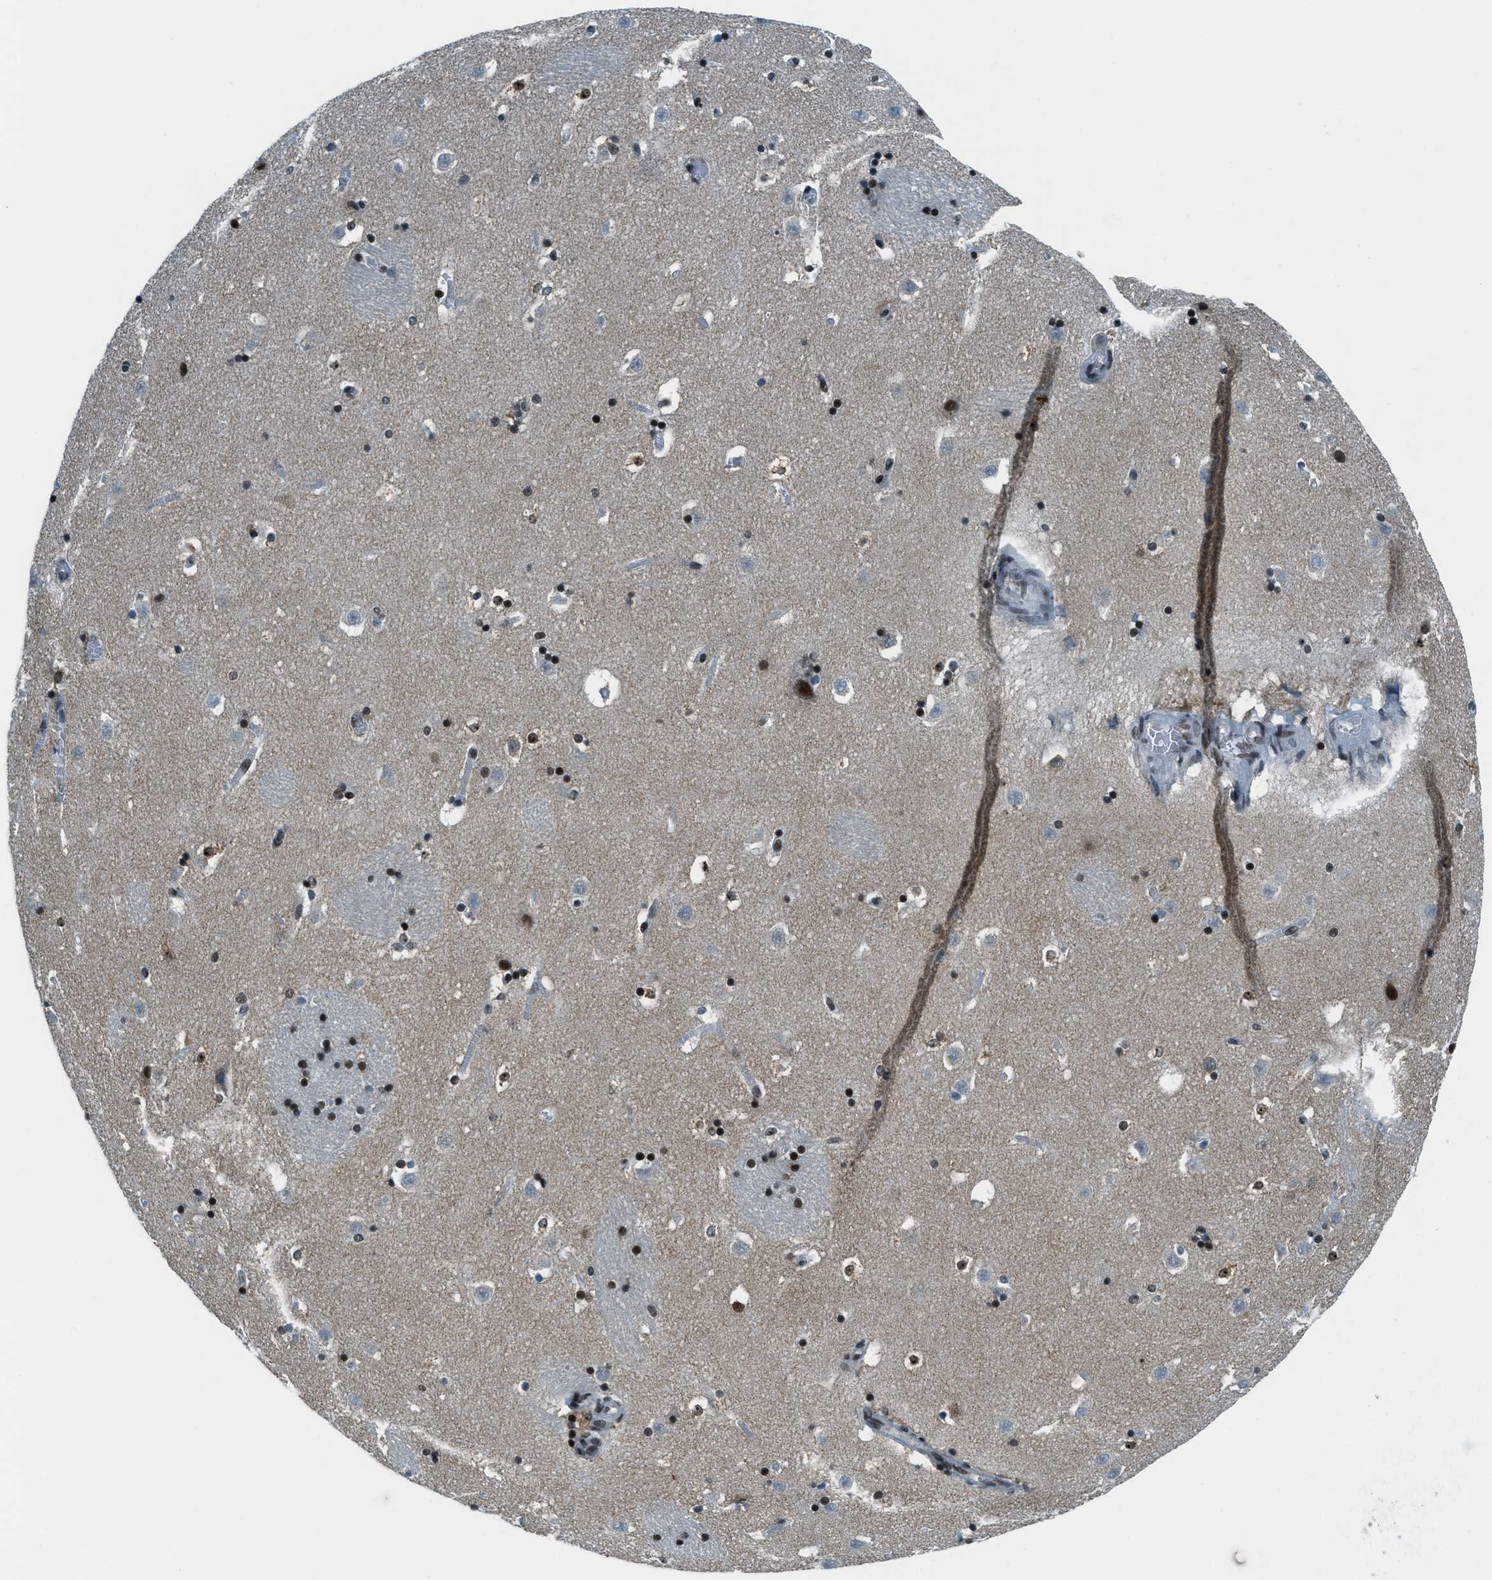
{"staining": {"intensity": "moderate", "quantity": "25%-75%", "location": "nuclear"}, "tissue": "caudate", "cell_type": "Glial cells", "image_type": "normal", "snomed": [{"axis": "morphology", "description": "Normal tissue, NOS"}, {"axis": "topography", "description": "Lateral ventricle wall"}], "caption": "An image of human caudate stained for a protein exhibits moderate nuclear brown staining in glial cells. (Brightfield microscopy of DAB IHC at high magnification).", "gene": "KLF6", "patient": {"sex": "male", "age": 45}}